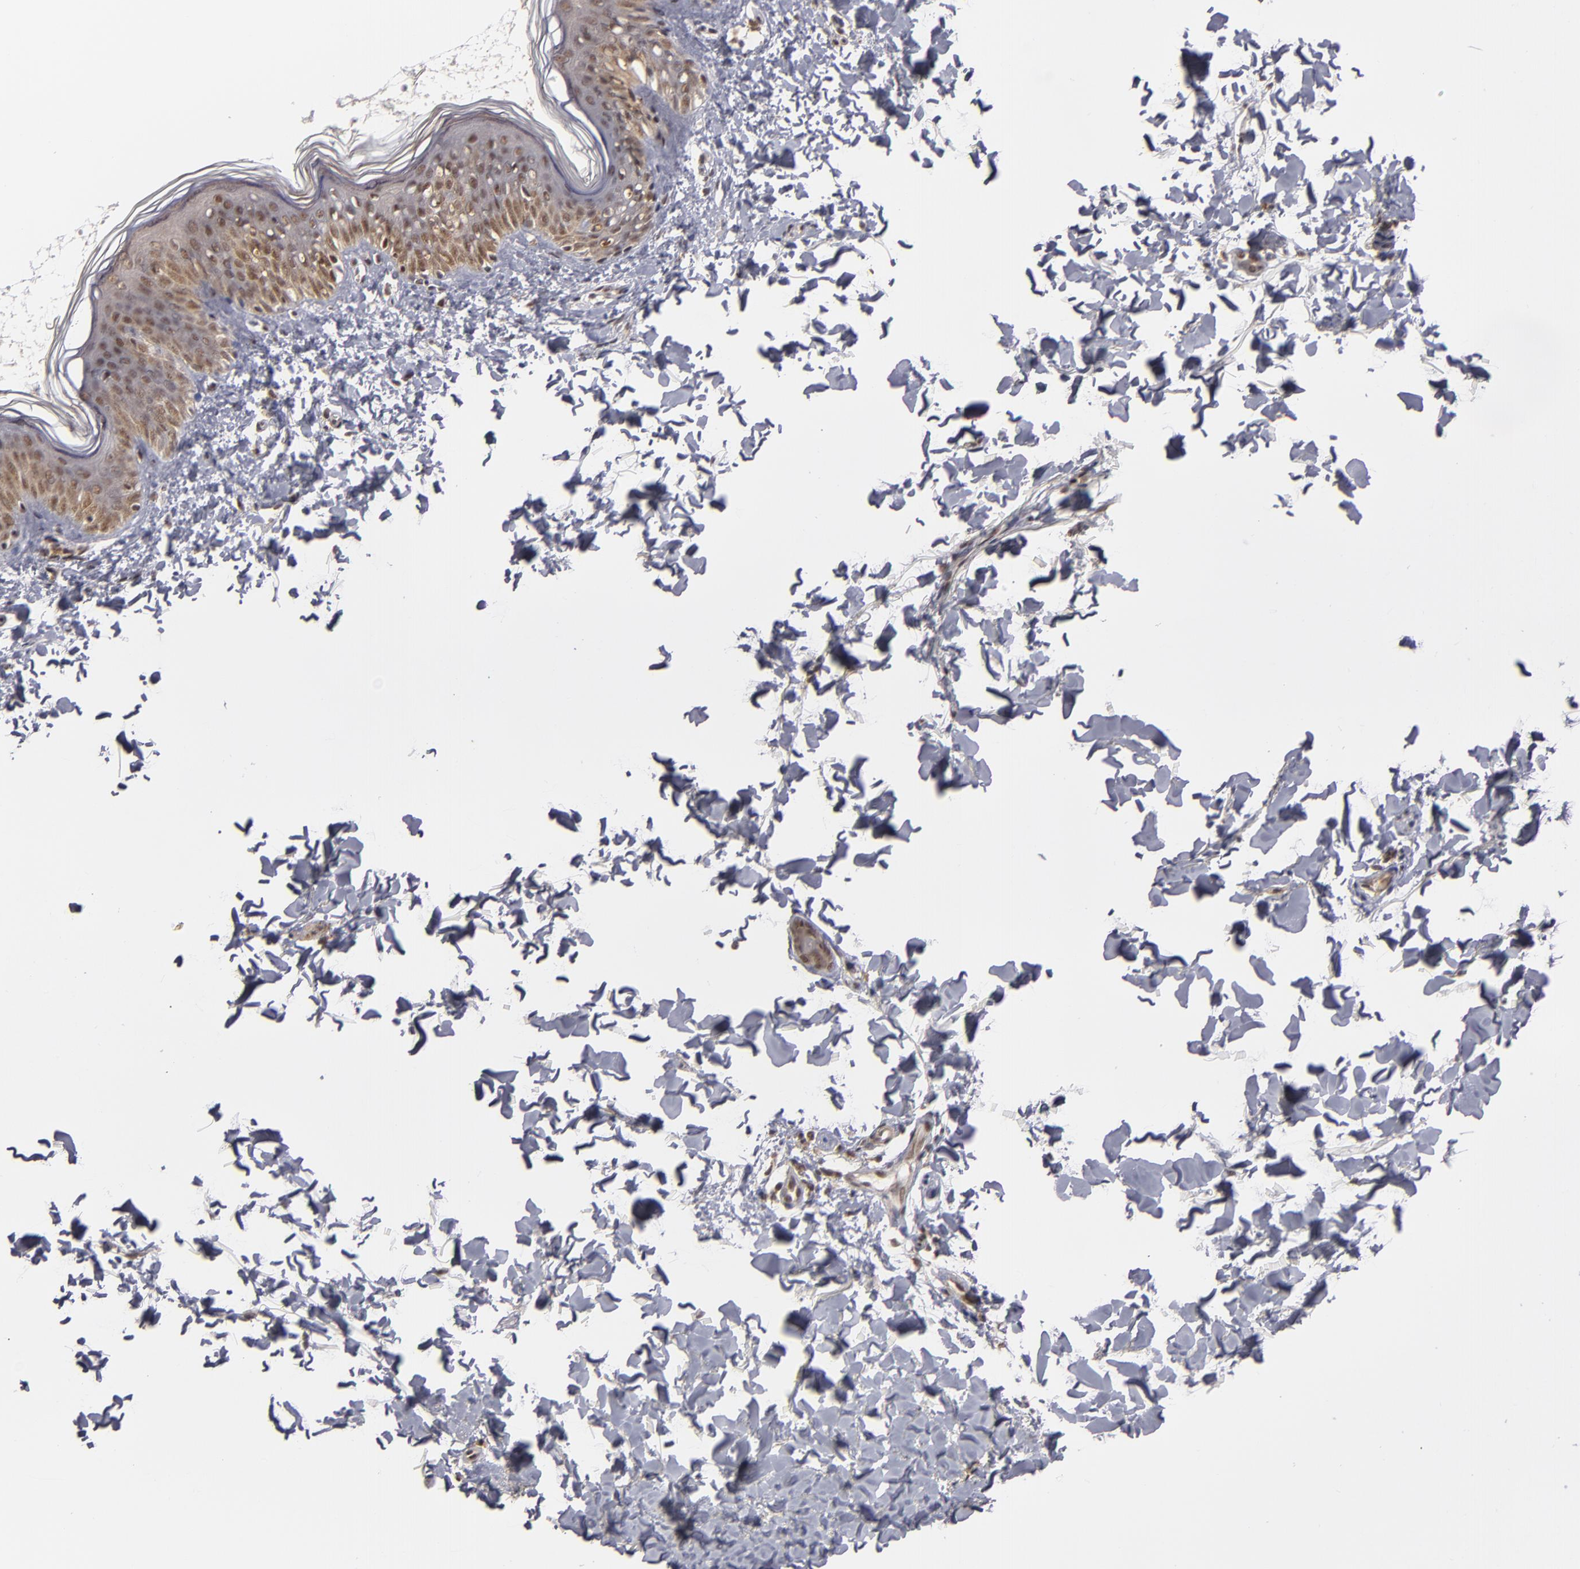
{"staining": {"intensity": "moderate", "quantity": ">75%", "location": "nuclear"}, "tissue": "skin", "cell_type": "Fibroblasts", "image_type": "normal", "snomed": [{"axis": "morphology", "description": "Normal tissue, NOS"}, {"axis": "topography", "description": "Skin"}], "caption": "Fibroblasts show moderate nuclear staining in about >75% of cells in unremarkable skin.", "gene": "ZNF234", "patient": {"sex": "female", "age": 4}}